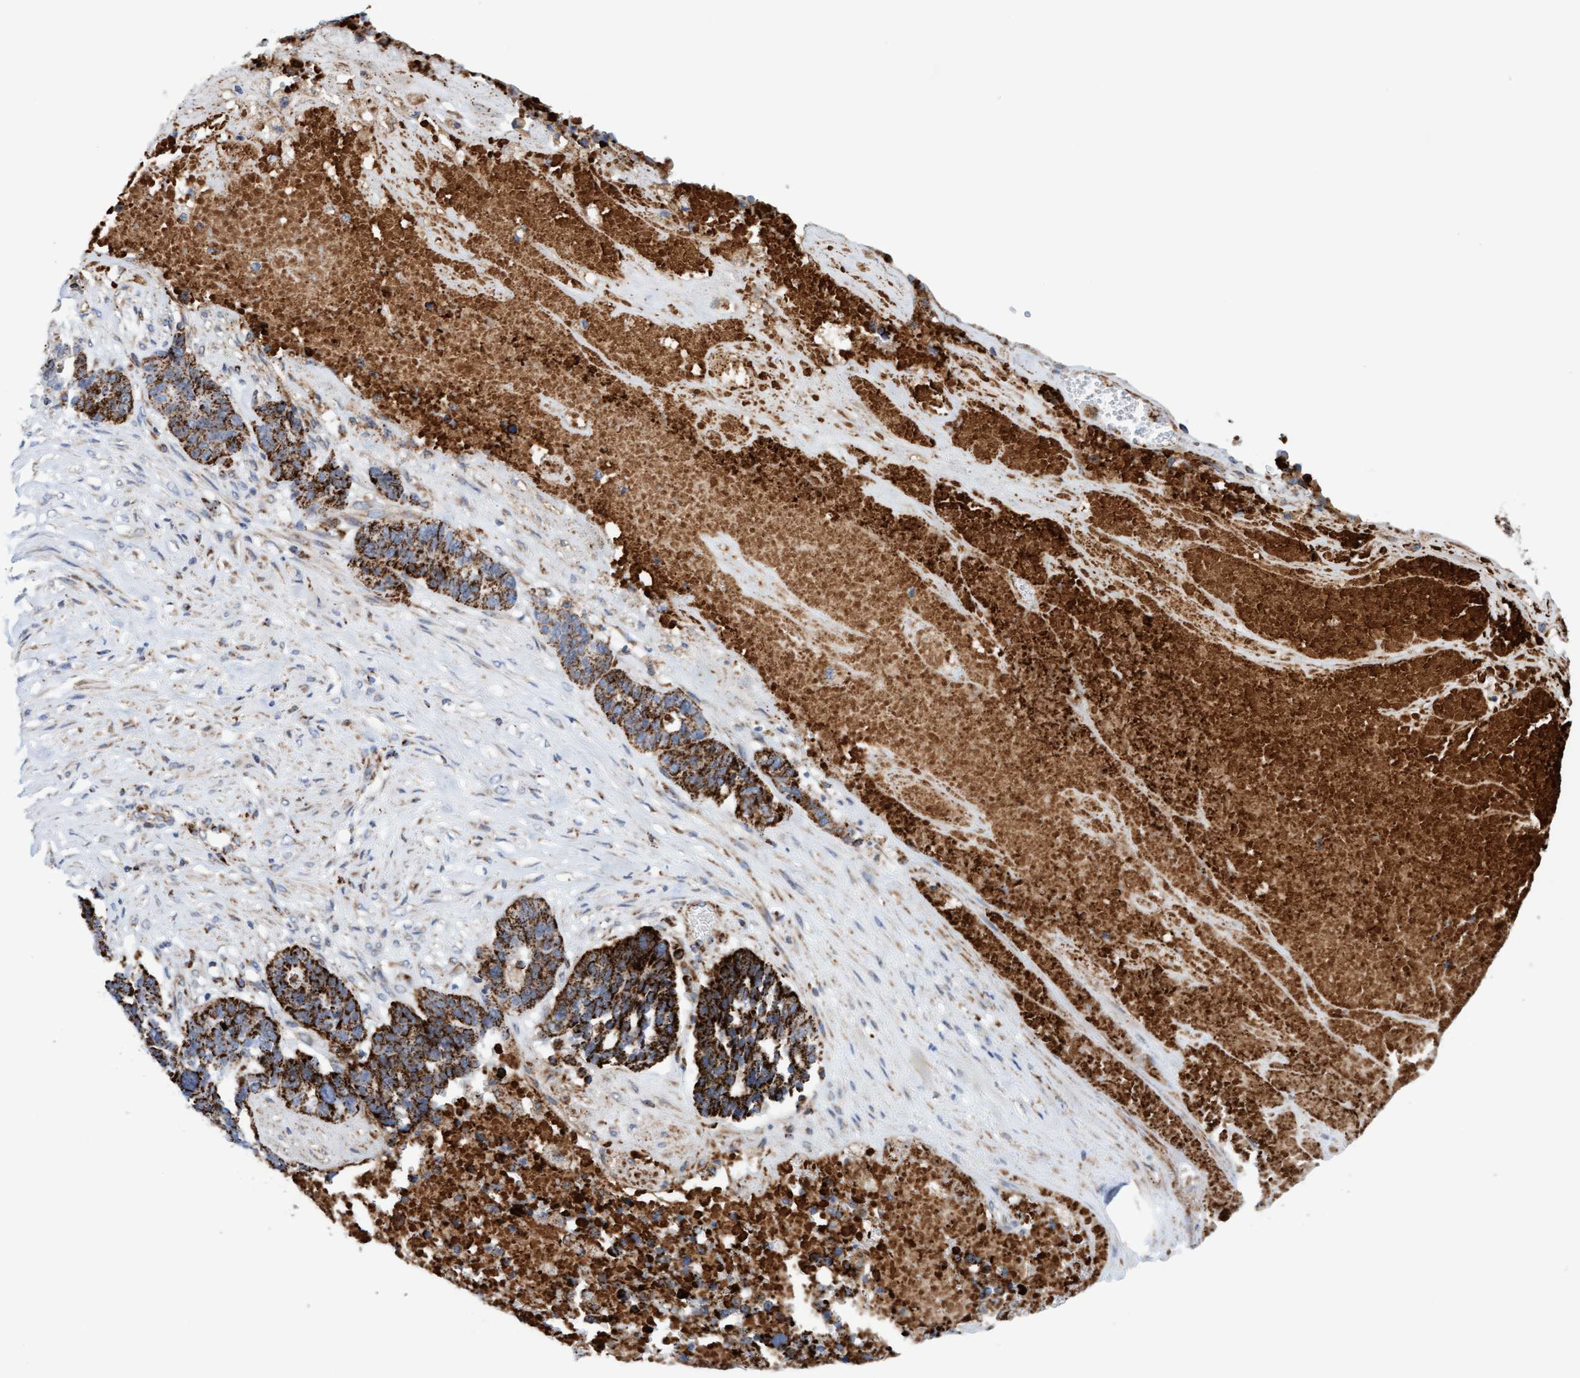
{"staining": {"intensity": "strong", "quantity": ">75%", "location": "cytoplasmic/membranous"}, "tissue": "ovarian cancer", "cell_type": "Tumor cells", "image_type": "cancer", "snomed": [{"axis": "morphology", "description": "Cystadenocarcinoma, serous, NOS"}, {"axis": "topography", "description": "Ovary"}], "caption": "This micrograph displays IHC staining of ovarian serous cystadenocarcinoma, with high strong cytoplasmic/membranous staining in about >75% of tumor cells.", "gene": "GGTA1", "patient": {"sex": "female", "age": 59}}